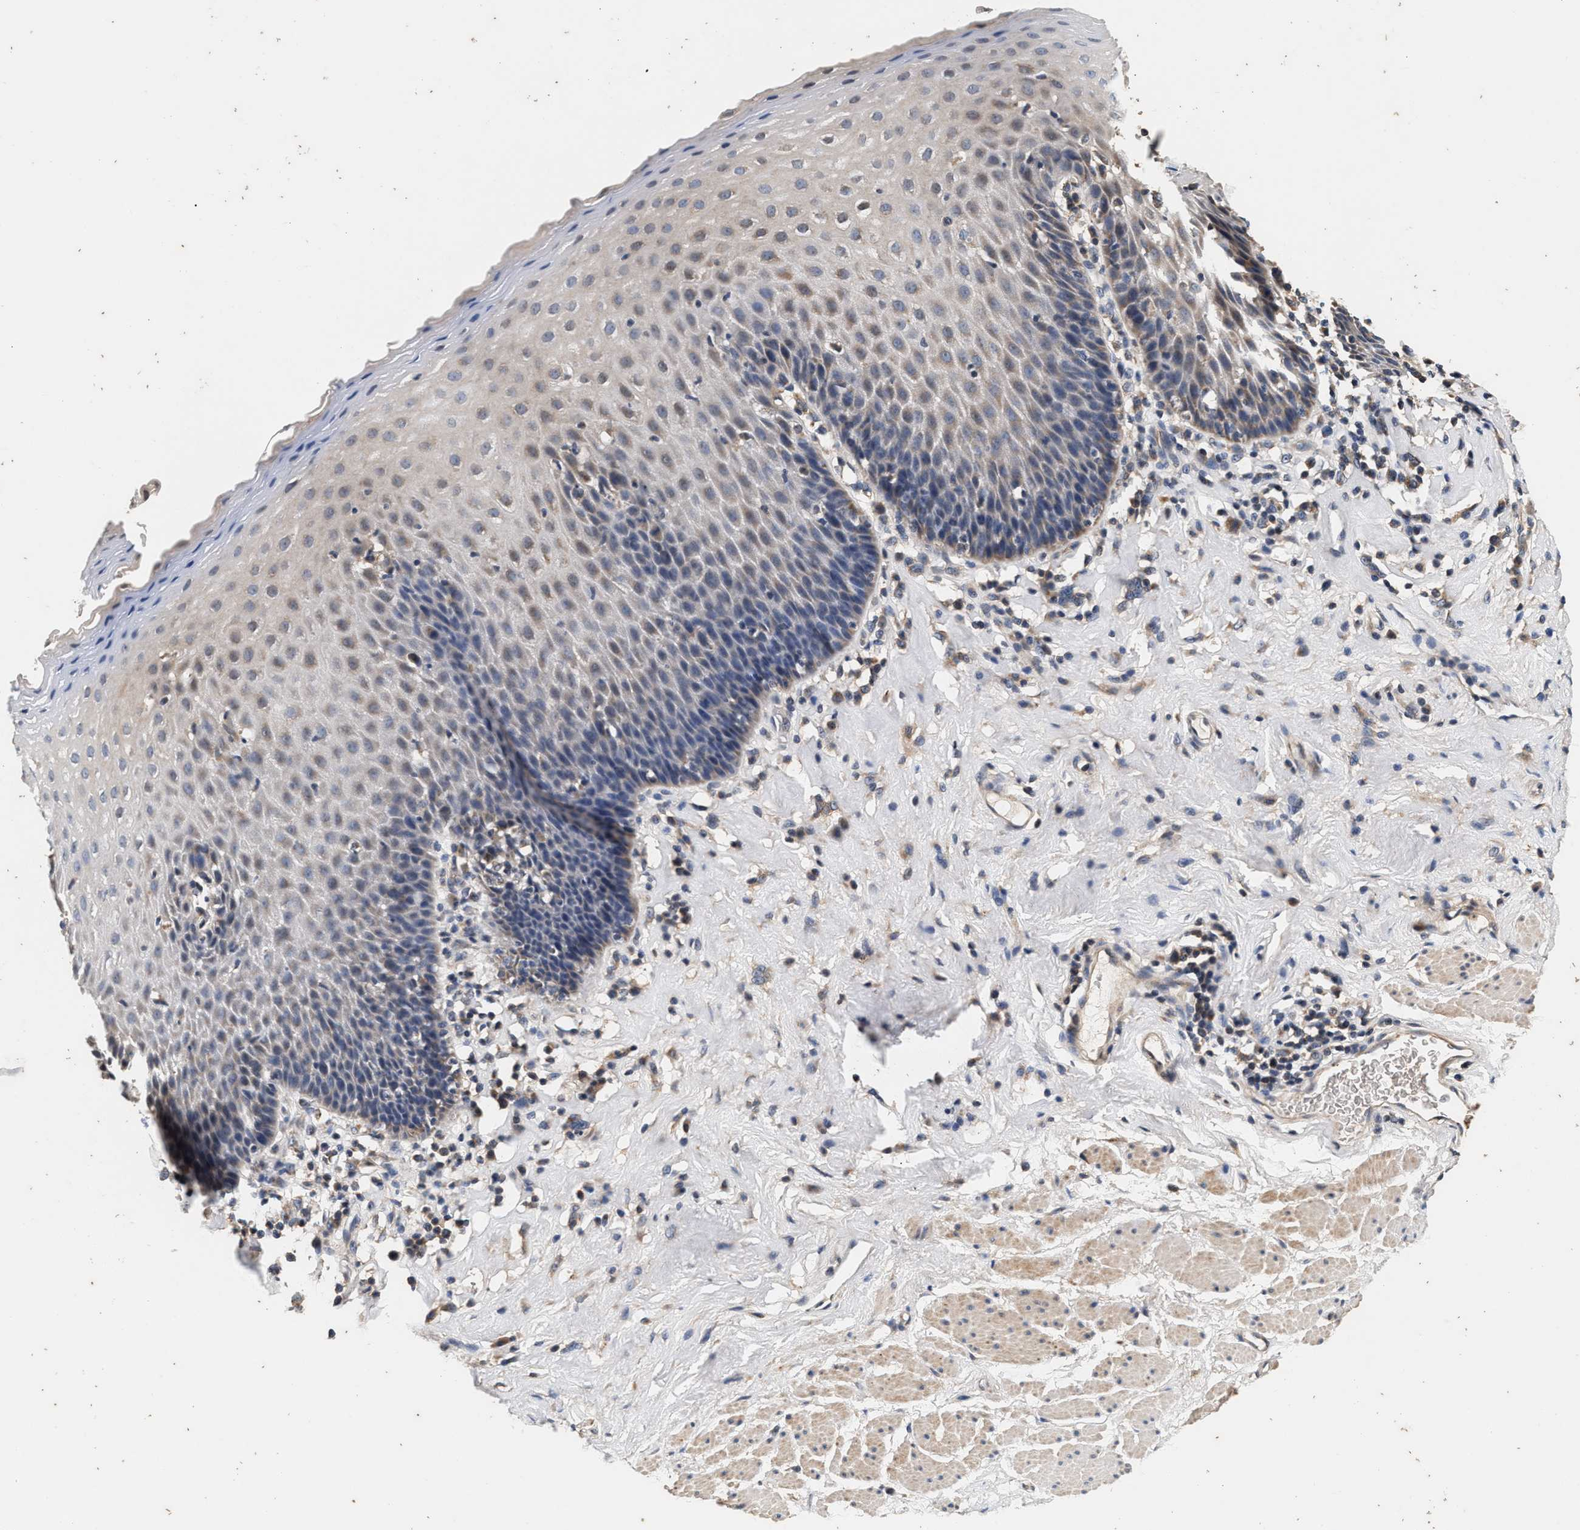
{"staining": {"intensity": "weak", "quantity": "25%-75%", "location": "cytoplasmic/membranous"}, "tissue": "esophagus", "cell_type": "Squamous epithelial cells", "image_type": "normal", "snomed": [{"axis": "morphology", "description": "Normal tissue, NOS"}, {"axis": "topography", "description": "Esophagus"}], "caption": "Immunohistochemical staining of normal esophagus reveals low levels of weak cytoplasmic/membranous positivity in about 25%-75% of squamous epithelial cells. Using DAB (brown) and hematoxylin (blue) stains, captured at high magnification using brightfield microscopy.", "gene": "PTGR3", "patient": {"sex": "female", "age": 61}}